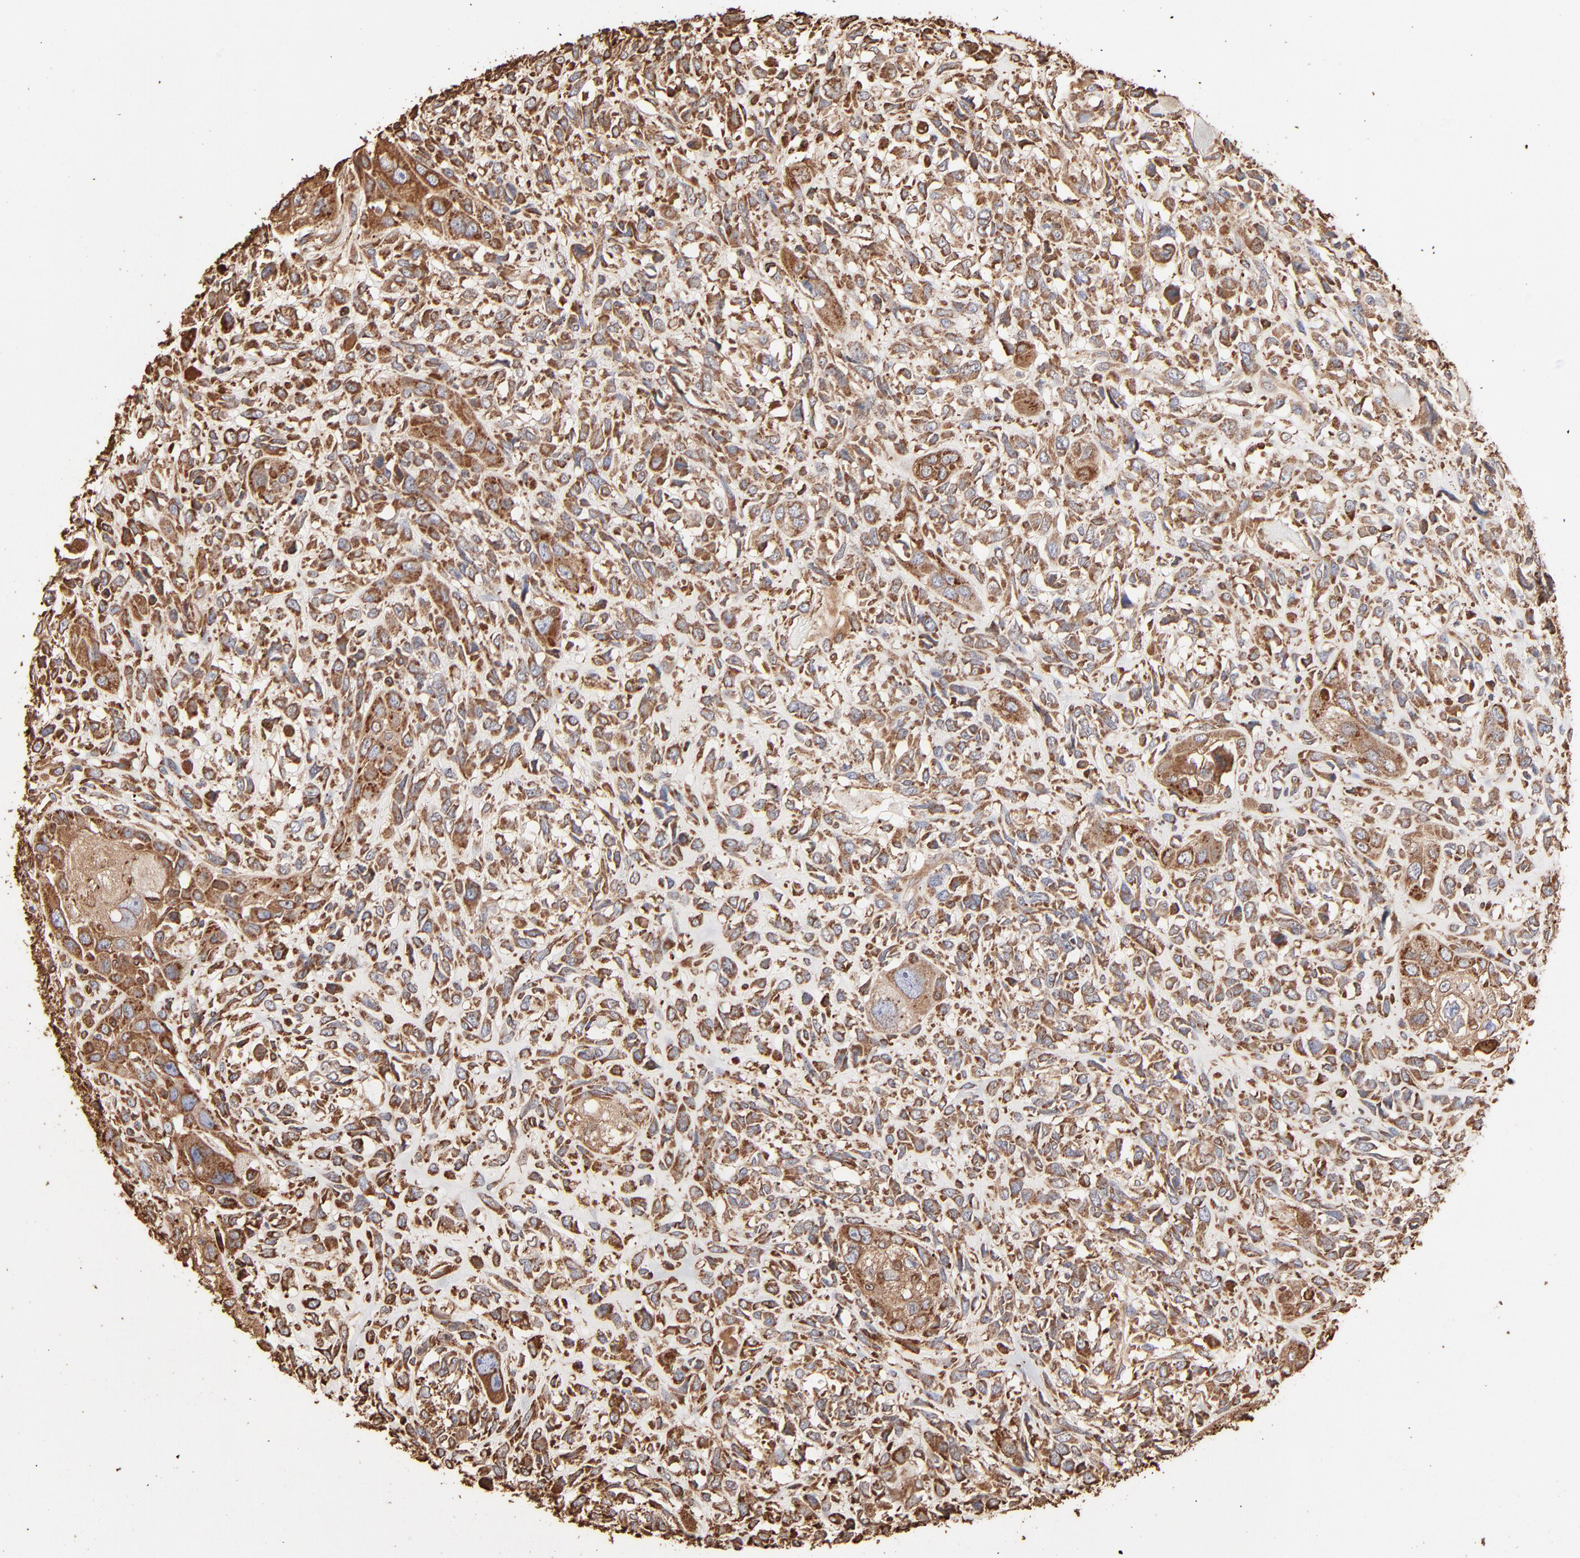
{"staining": {"intensity": "moderate", "quantity": ">75%", "location": "cytoplasmic/membranous"}, "tissue": "head and neck cancer", "cell_type": "Tumor cells", "image_type": "cancer", "snomed": [{"axis": "morphology", "description": "Neoplasm, malignant, NOS"}, {"axis": "topography", "description": "Salivary gland"}, {"axis": "topography", "description": "Head-Neck"}], "caption": "Tumor cells exhibit medium levels of moderate cytoplasmic/membranous staining in approximately >75% of cells in human neoplasm (malignant) (head and neck).", "gene": "PDIA3", "patient": {"sex": "male", "age": 43}}